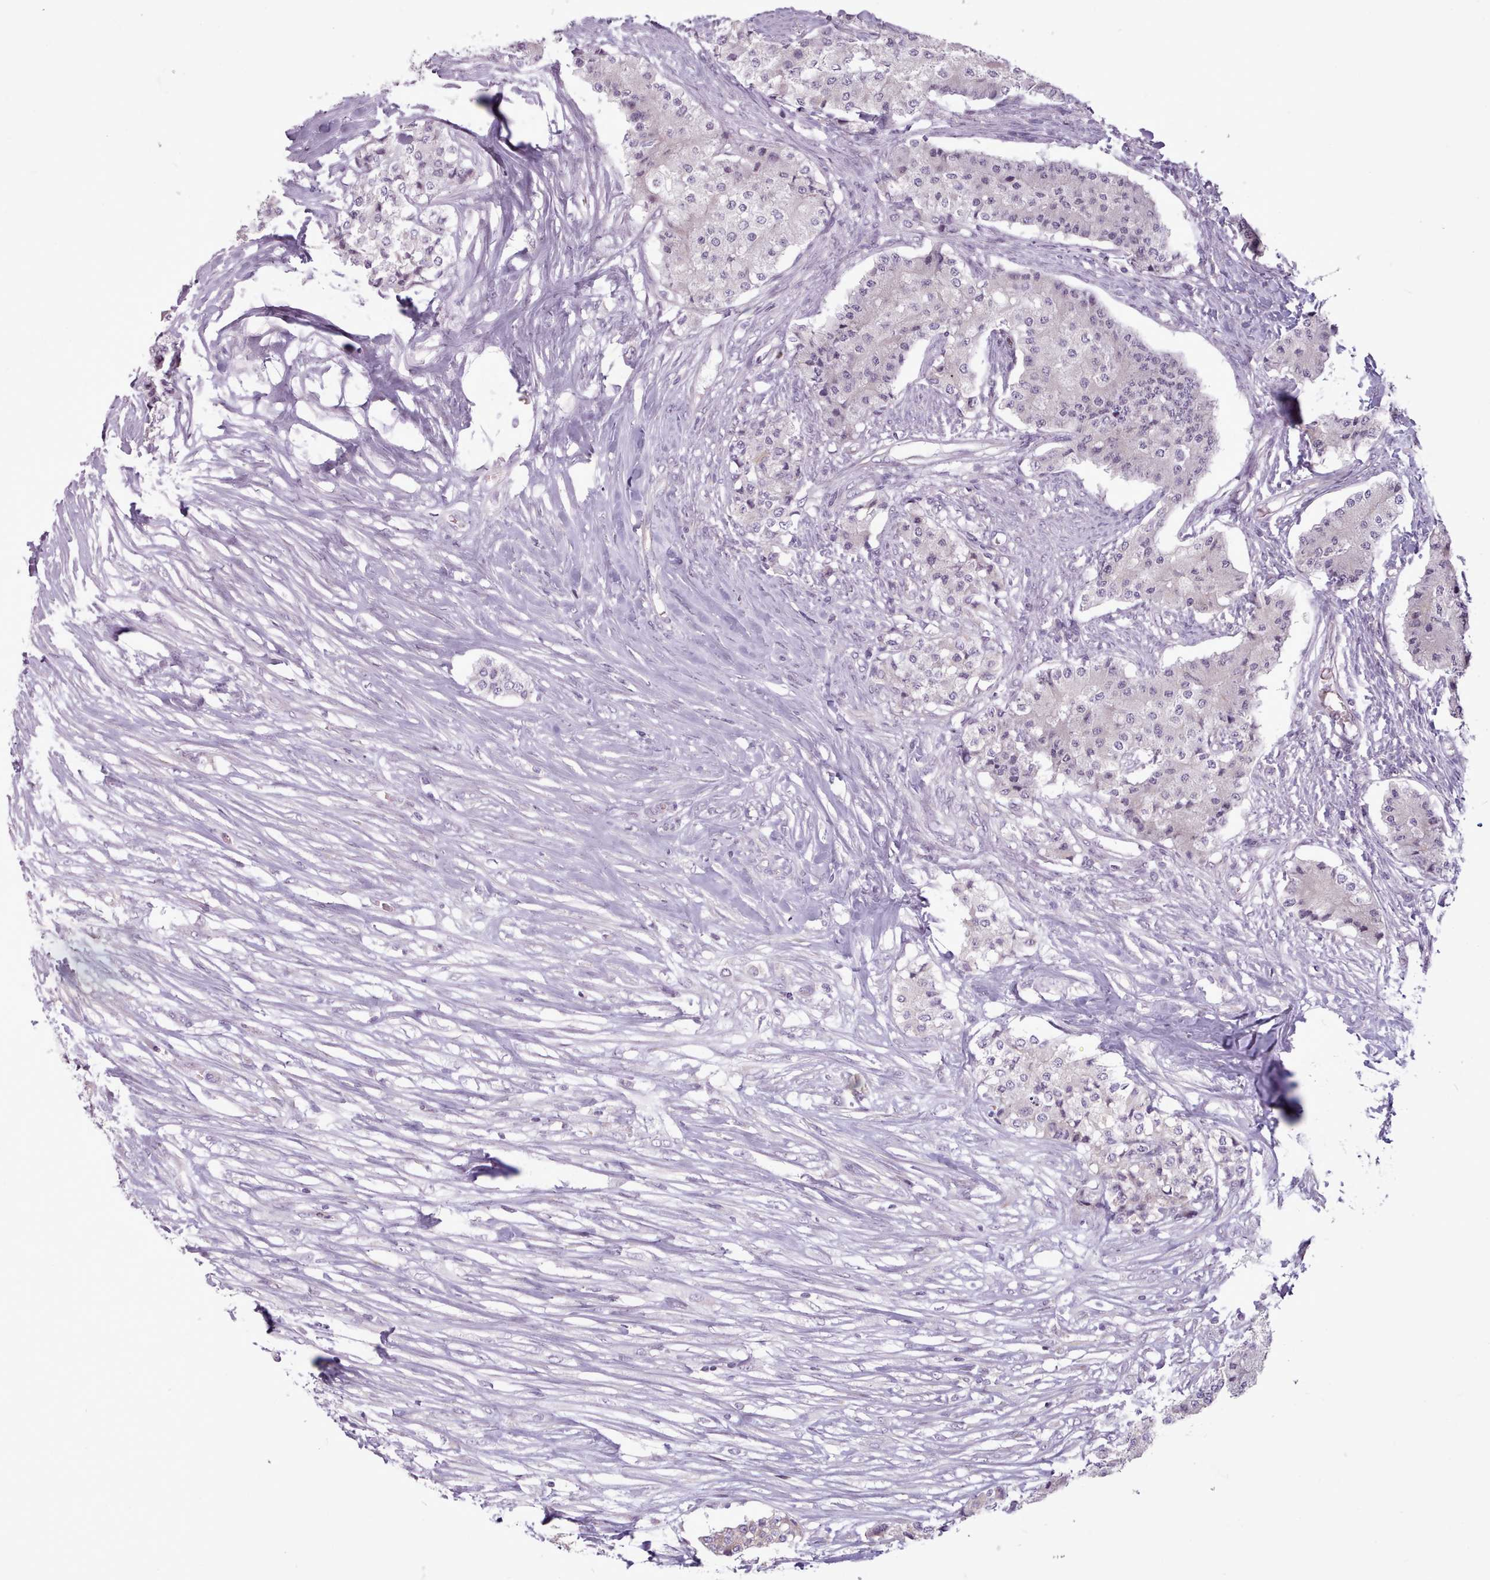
{"staining": {"intensity": "negative", "quantity": "none", "location": "none"}, "tissue": "carcinoid", "cell_type": "Tumor cells", "image_type": "cancer", "snomed": [{"axis": "morphology", "description": "Carcinoid, malignant, NOS"}, {"axis": "topography", "description": "Colon"}], "caption": "DAB immunohistochemical staining of human carcinoid exhibits no significant positivity in tumor cells.", "gene": "SLURP1", "patient": {"sex": "female", "age": 52}}